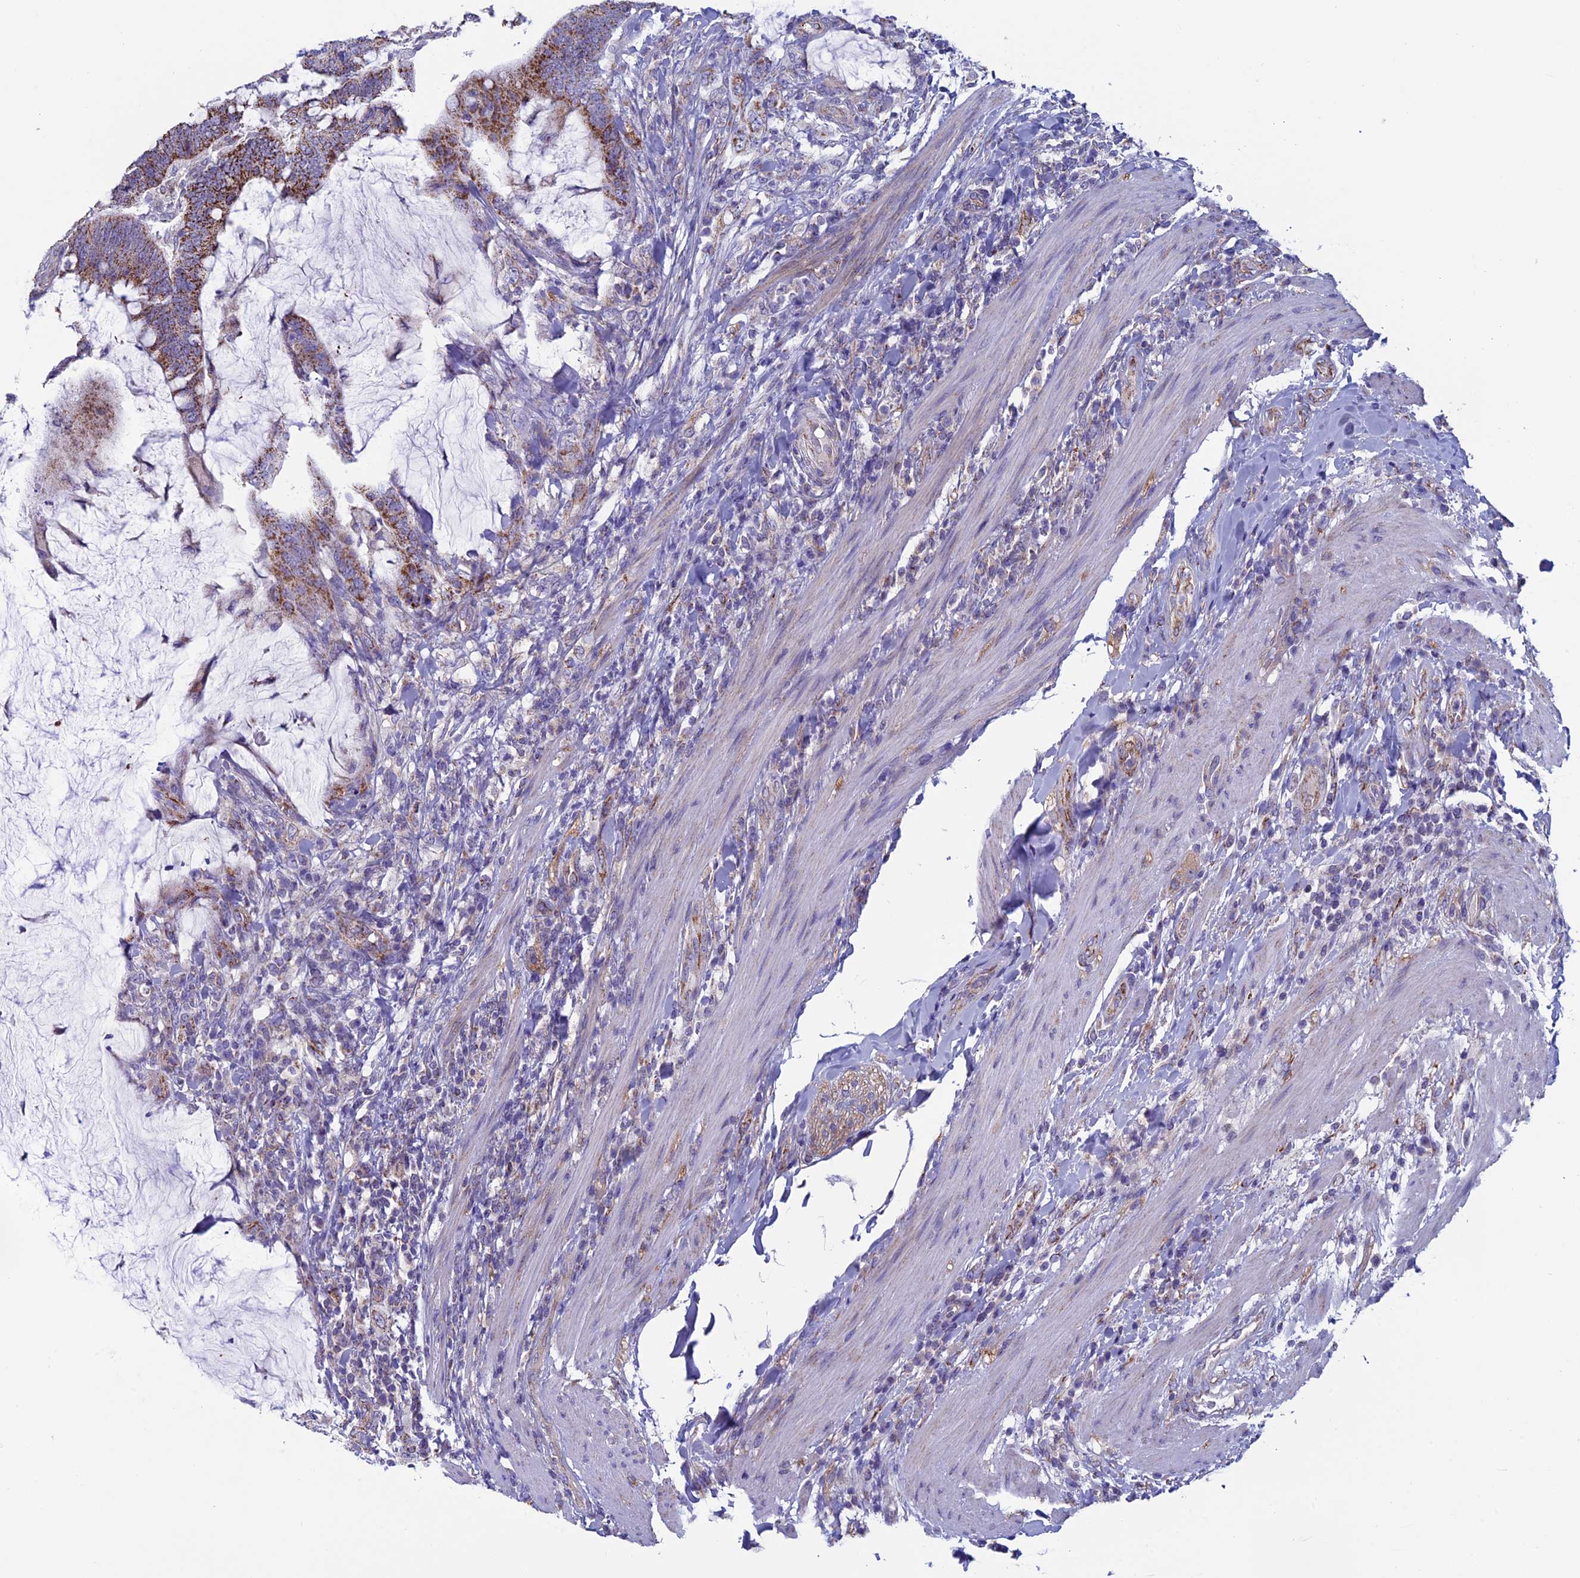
{"staining": {"intensity": "moderate", "quantity": ">75%", "location": "cytoplasmic/membranous"}, "tissue": "colorectal cancer", "cell_type": "Tumor cells", "image_type": "cancer", "snomed": [{"axis": "morphology", "description": "Adenocarcinoma, NOS"}, {"axis": "topography", "description": "Colon"}], "caption": "Immunohistochemistry (IHC) photomicrograph of human adenocarcinoma (colorectal) stained for a protein (brown), which shows medium levels of moderate cytoplasmic/membranous staining in approximately >75% of tumor cells.", "gene": "MFSD12", "patient": {"sex": "female", "age": 66}}